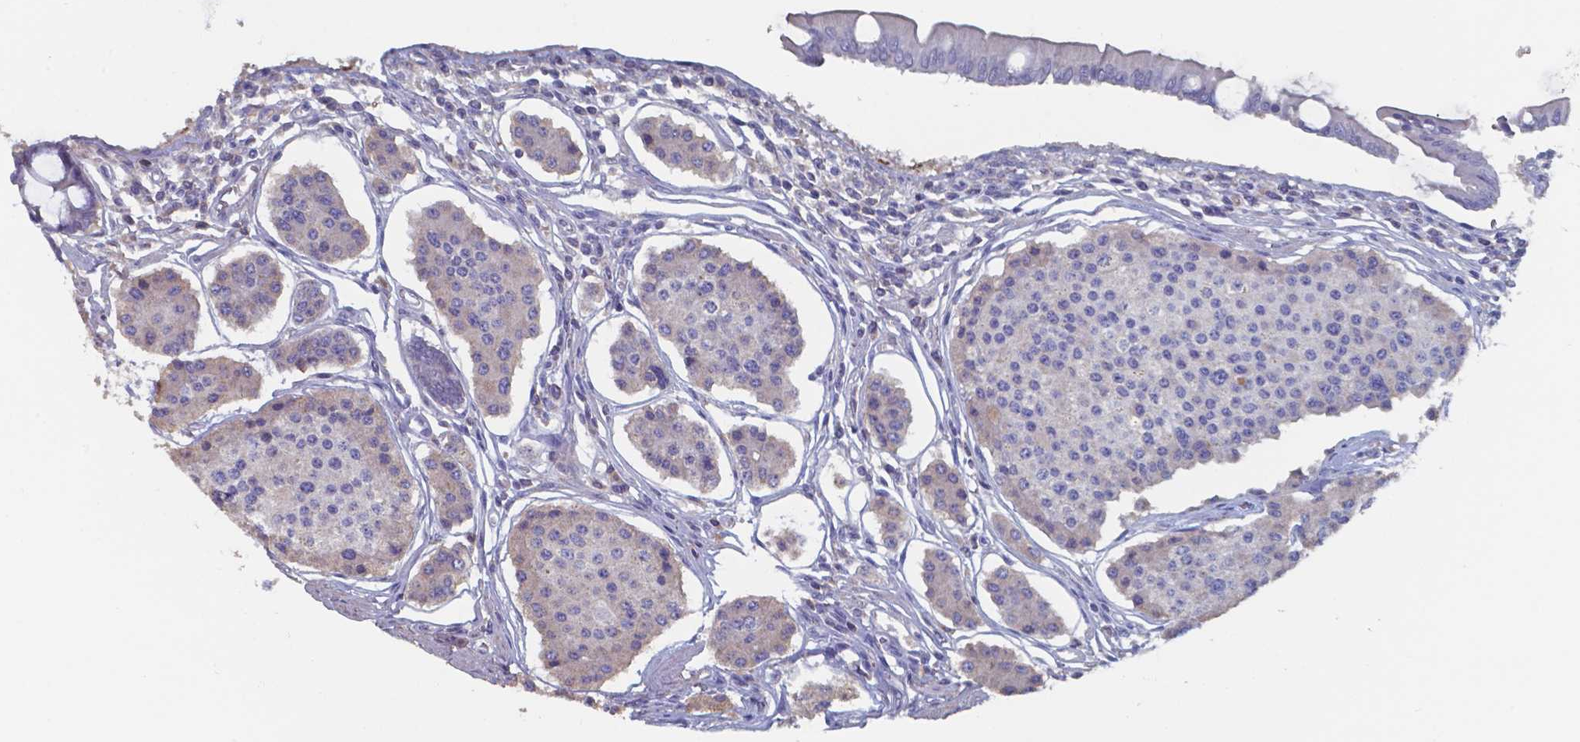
{"staining": {"intensity": "negative", "quantity": "none", "location": "none"}, "tissue": "carcinoid", "cell_type": "Tumor cells", "image_type": "cancer", "snomed": [{"axis": "morphology", "description": "Carcinoid, malignant, NOS"}, {"axis": "topography", "description": "Small intestine"}], "caption": "Immunohistochemical staining of malignant carcinoid displays no significant positivity in tumor cells.", "gene": "BTBD17", "patient": {"sex": "female", "age": 65}}